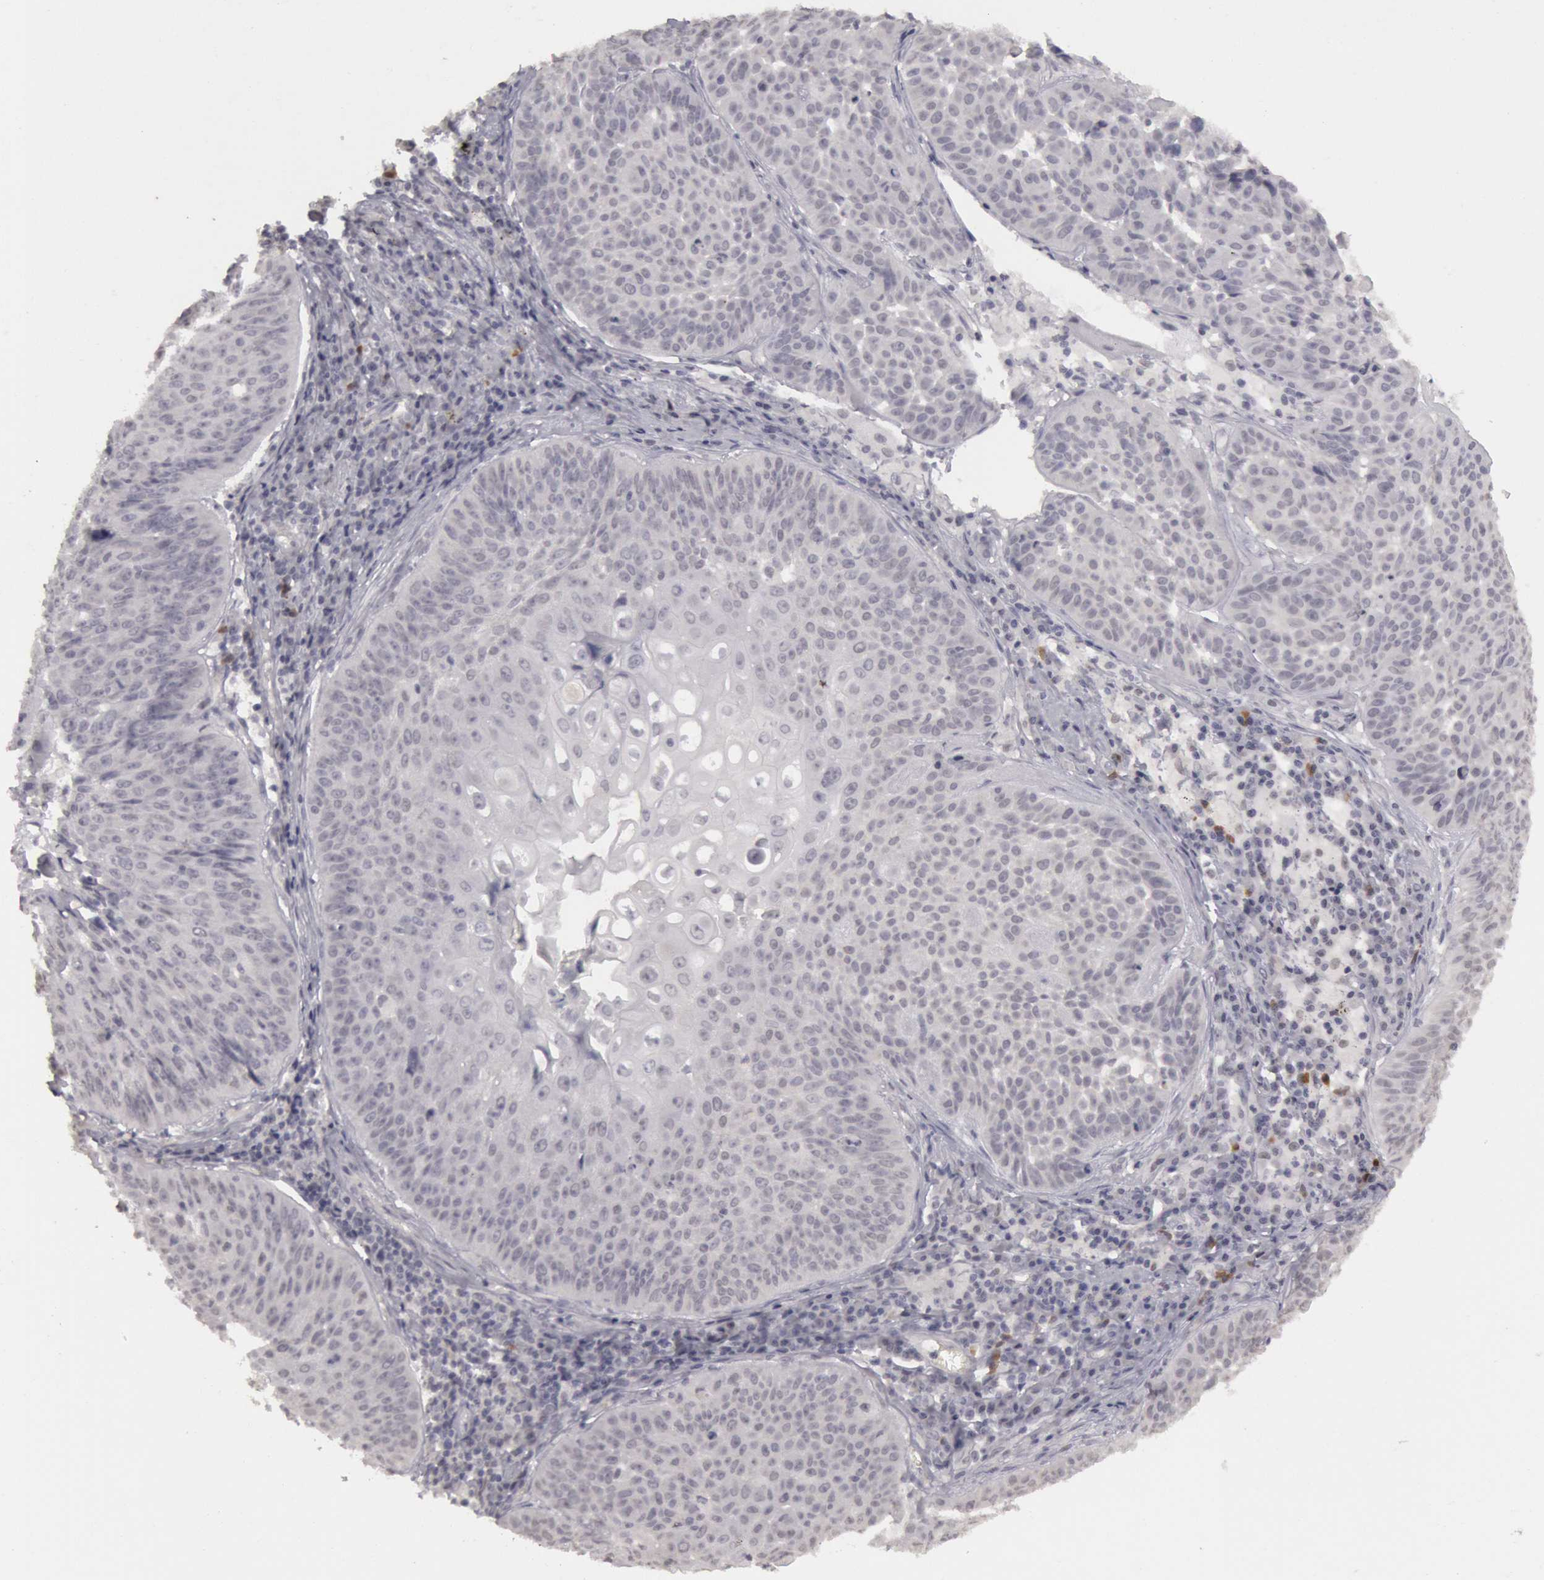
{"staining": {"intensity": "negative", "quantity": "none", "location": "none"}, "tissue": "lung cancer", "cell_type": "Tumor cells", "image_type": "cancer", "snomed": [{"axis": "morphology", "description": "Adenocarcinoma, NOS"}, {"axis": "topography", "description": "Lung"}], "caption": "Lung adenocarcinoma stained for a protein using immunohistochemistry (IHC) displays no expression tumor cells.", "gene": "RIMBP3C", "patient": {"sex": "male", "age": 60}}